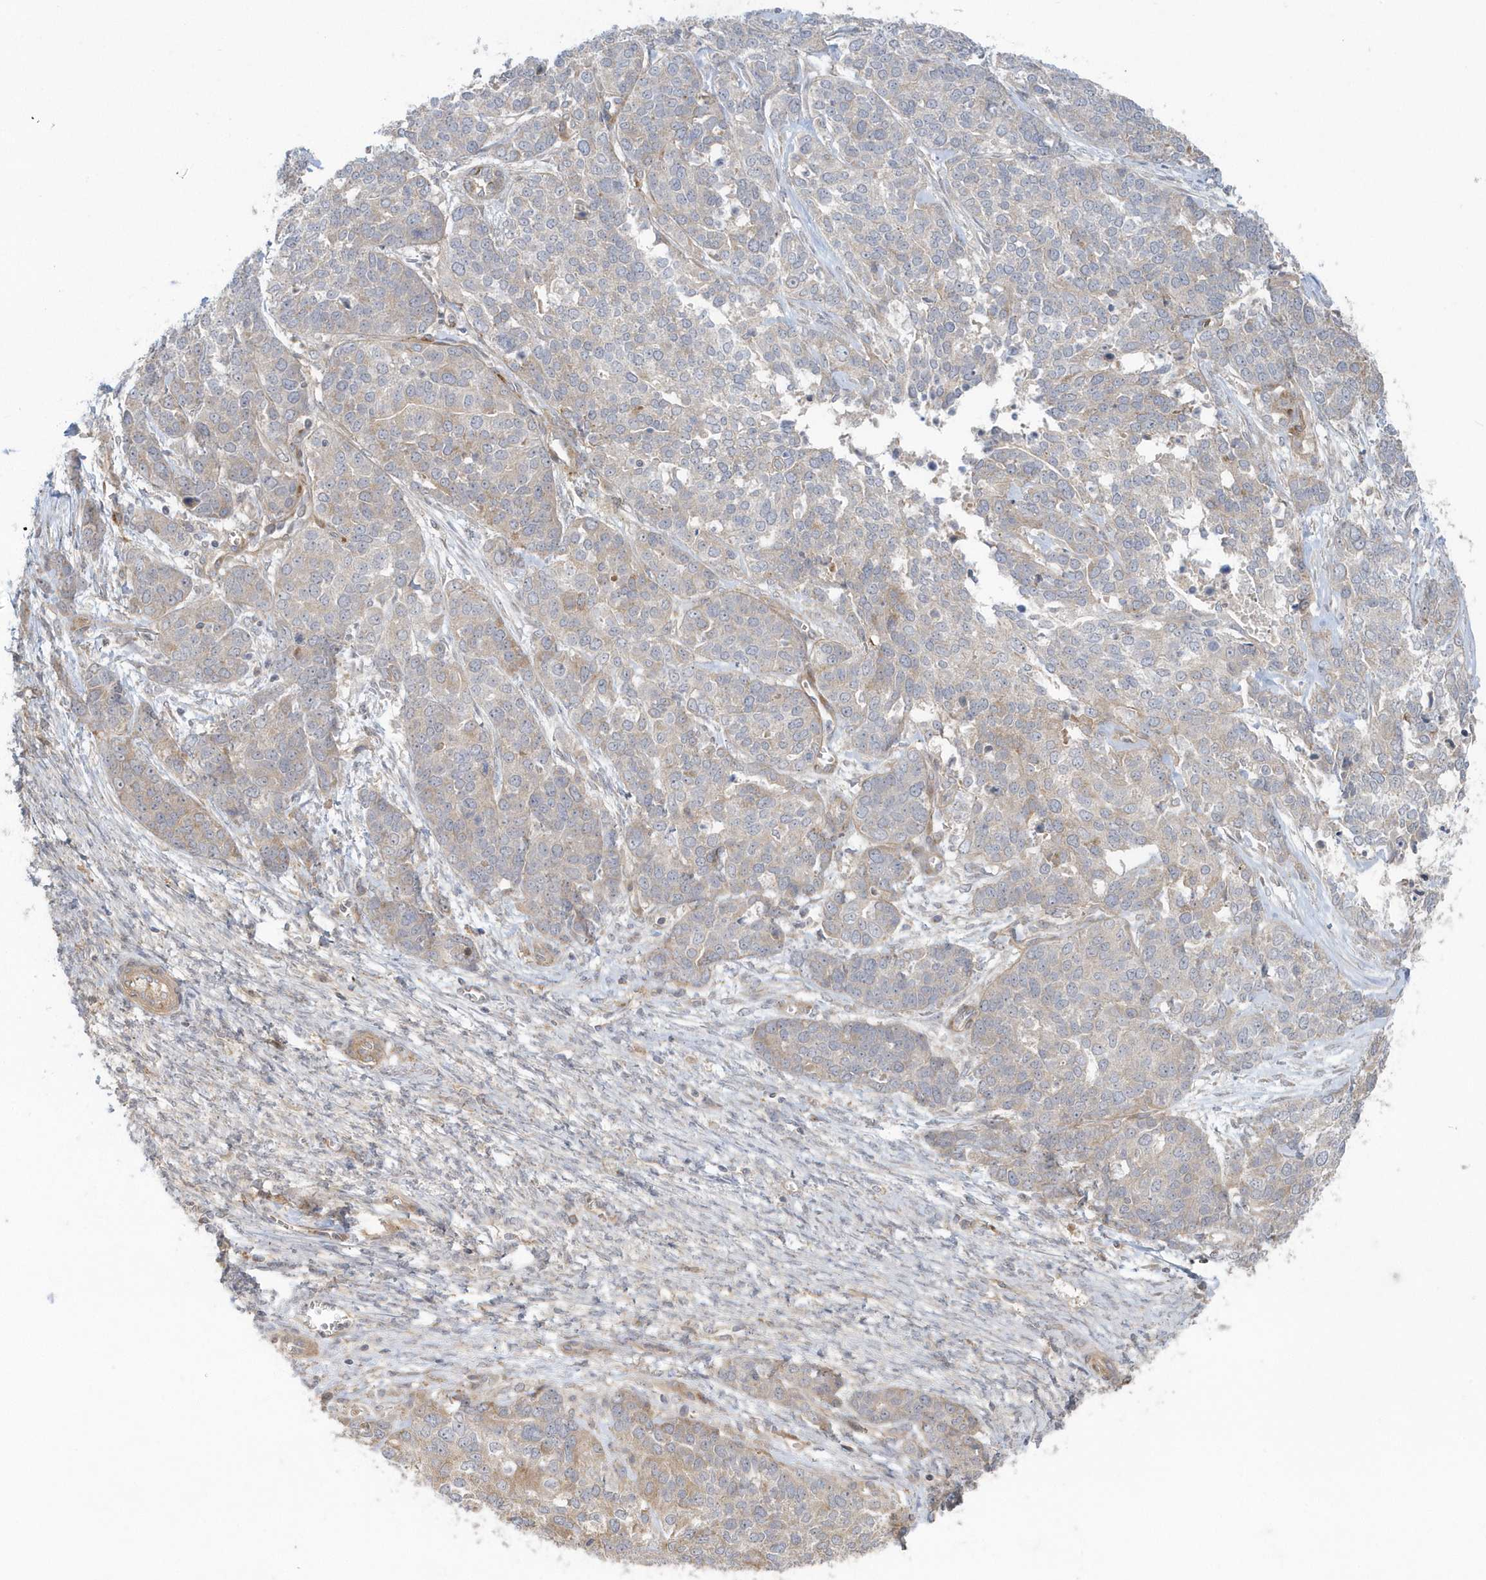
{"staining": {"intensity": "negative", "quantity": "none", "location": "none"}, "tissue": "ovarian cancer", "cell_type": "Tumor cells", "image_type": "cancer", "snomed": [{"axis": "morphology", "description": "Cystadenocarcinoma, serous, NOS"}, {"axis": "topography", "description": "Ovary"}], "caption": "Tumor cells show no significant expression in serous cystadenocarcinoma (ovarian).", "gene": "ACTR1A", "patient": {"sex": "female", "age": 44}}